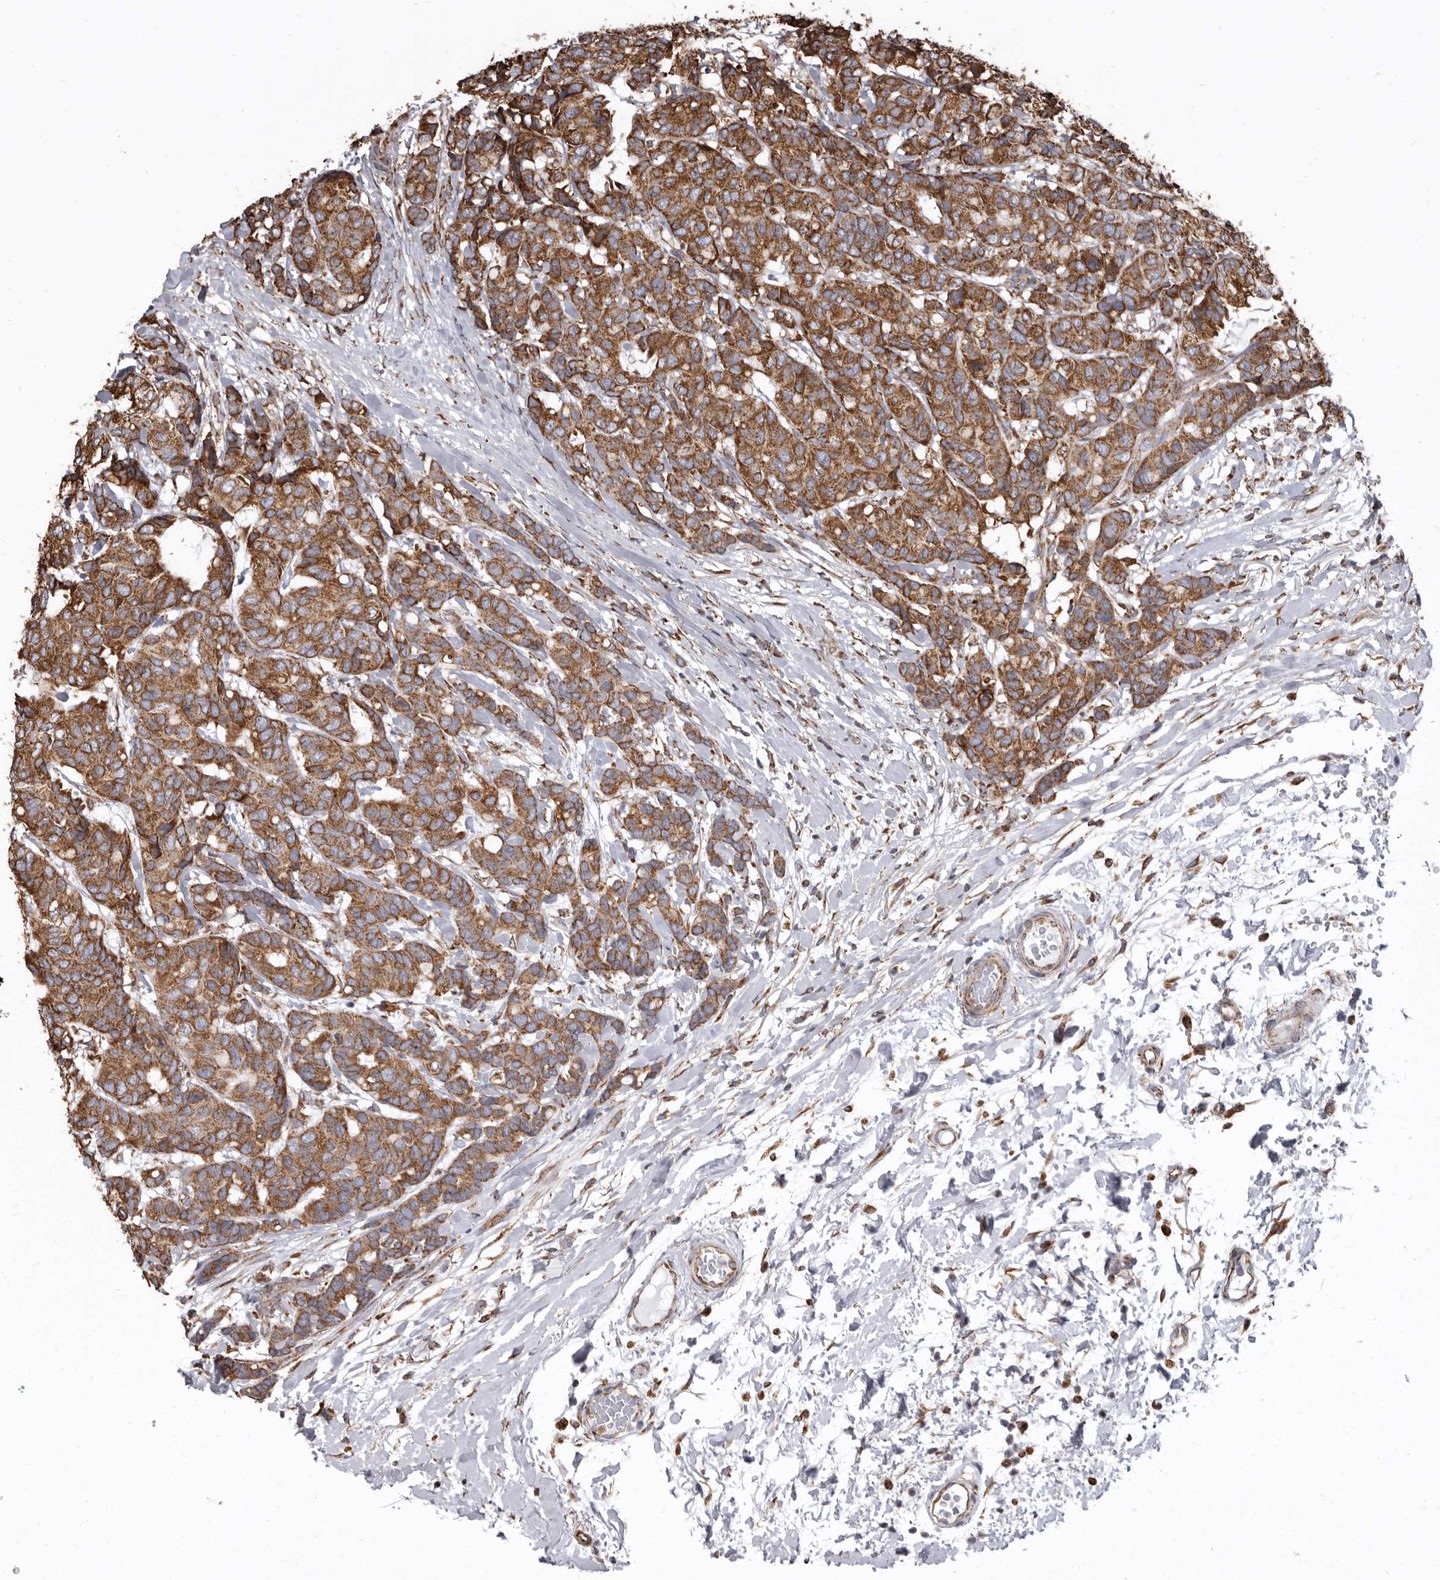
{"staining": {"intensity": "moderate", "quantity": ">75%", "location": "cytoplasmic/membranous"}, "tissue": "breast cancer", "cell_type": "Tumor cells", "image_type": "cancer", "snomed": [{"axis": "morphology", "description": "Duct carcinoma"}, {"axis": "topography", "description": "Breast"}], "caption": "Immunohistochemical staining of human breast cancer (invasive ductal carcinoma) displays medium levels of moderate cytoplasmic/membranous staining in approximately >75% of tumor cells. (brown staining indicates protein expression, while blue staining denotes nuclei).", "gene": "CDK5RAP3", "patient": {"sex": "female", "age": 87}}